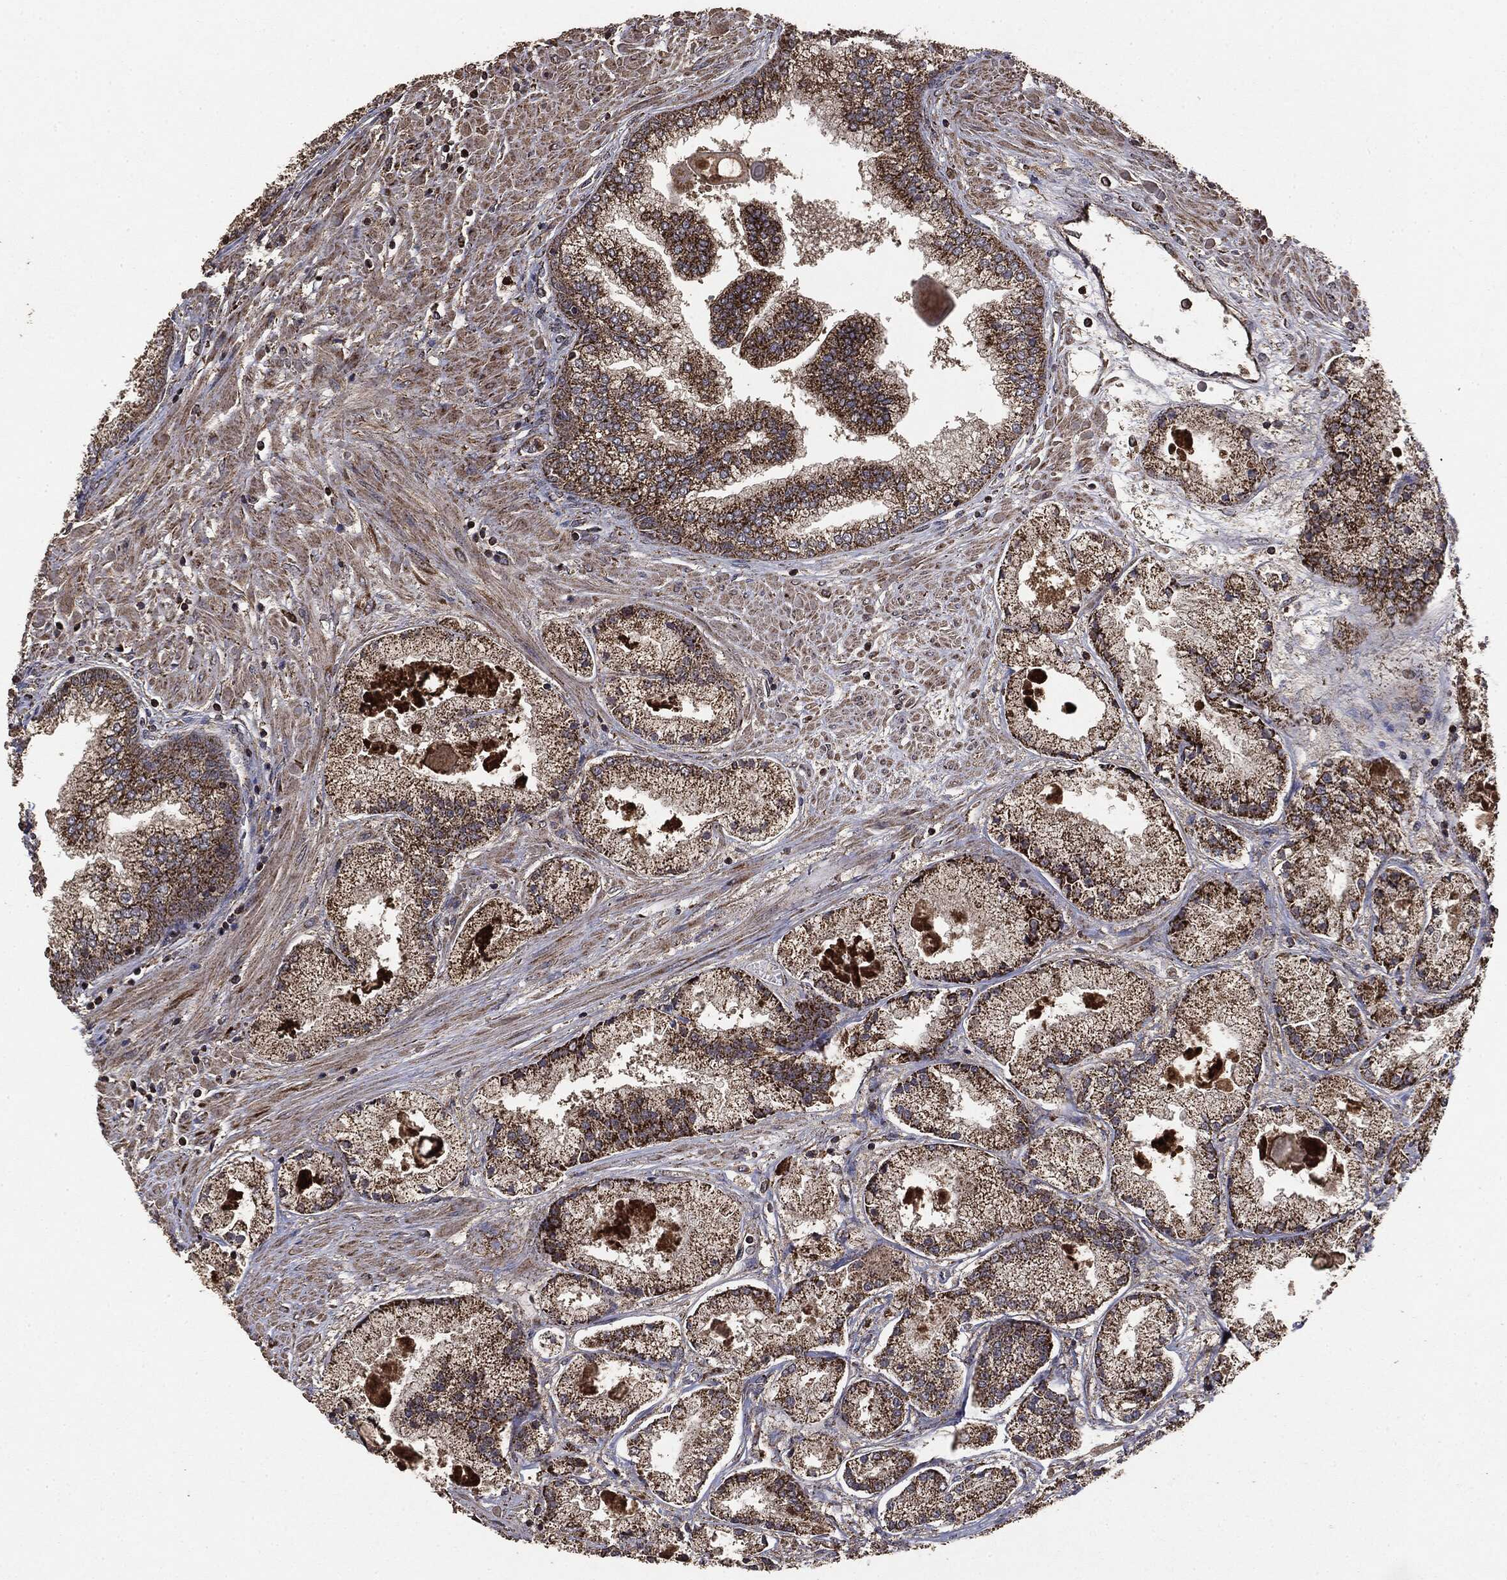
{"staining": {"intensity": "moderate", "quantity": ">75%", "location": "cytoplasmic/membranous"}, "tissue": "prostate cancer", "cell_type": "Tumor cells", "image_type": "cancer", "snomed": [{"axis": "morphology", "description": "Adenocarcinoma, High grade"}, {"axis": "topography", "description": "Prostate"}], "caption": "High-grade adenocarcinoma (prostate) stained with DAB (3,3'-diaminobenzidine) IHC exhibits medium levels of moderate cytoplasmic/membranous positivity in approximately >75% of tumor cells.", "gene": "MTOR", "patient": {"sex": "male", "age": 67}}